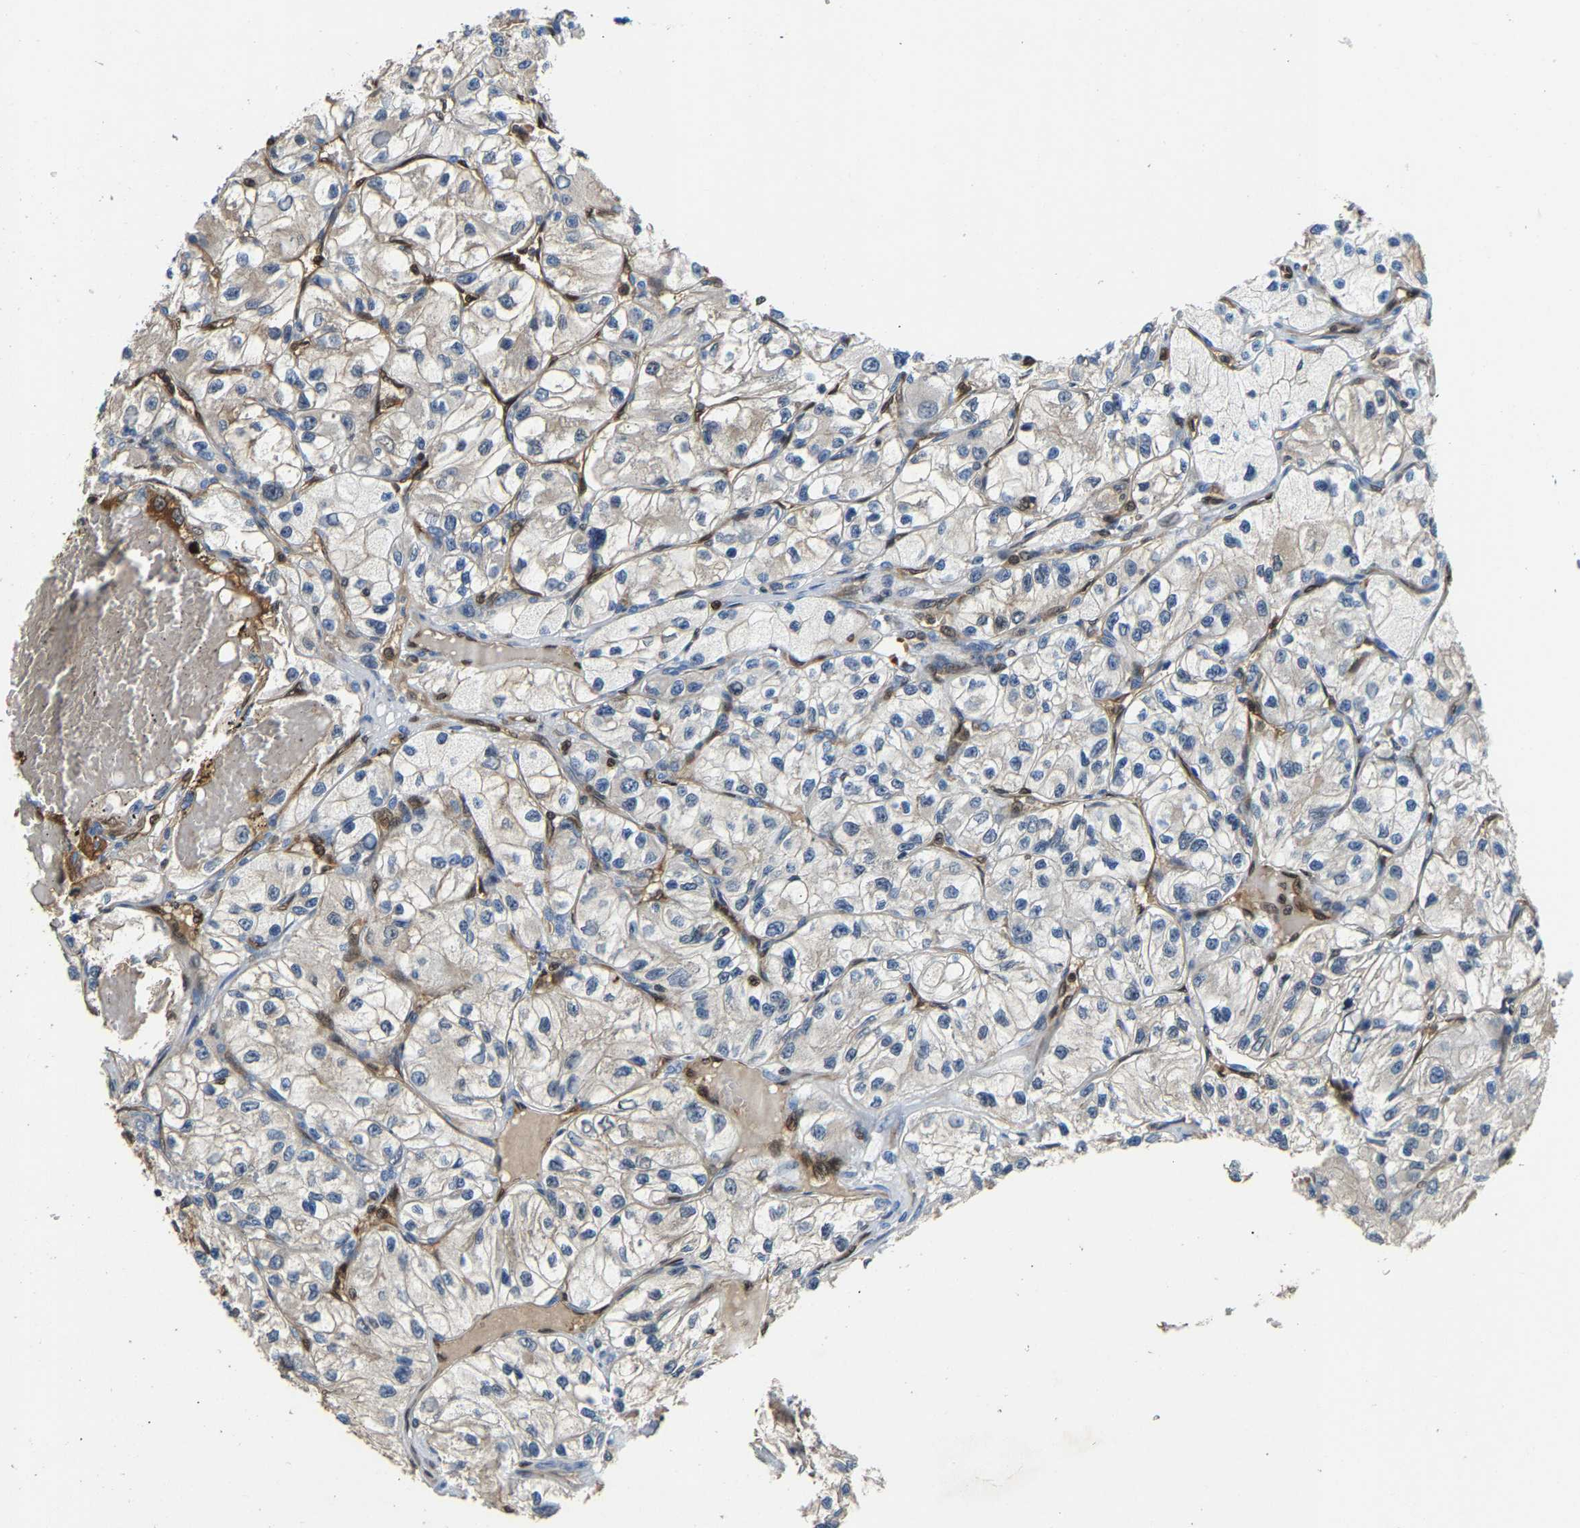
{"staining": {"intensity": "negative", "quantity": "none", "location": "none"}, "tissue": "renal cancer", "cell_type": "Tumor cells", "image_type": "cancer", "snomed": [{"axis": "morphology", "description": "Adenocarcinoma, NOS"}, {"axis": "topography", "description": "Kidney"}], "caption": "Immunohistochemistry micrograph of neoplastic tissue: human renal cancer stained with DAB (3,3'-diaminobenzidine) exhibits no significant protein positivity in tumor cells.", "gene": "GIMAP7", "patient": {"sex": "female", "age": 57}}